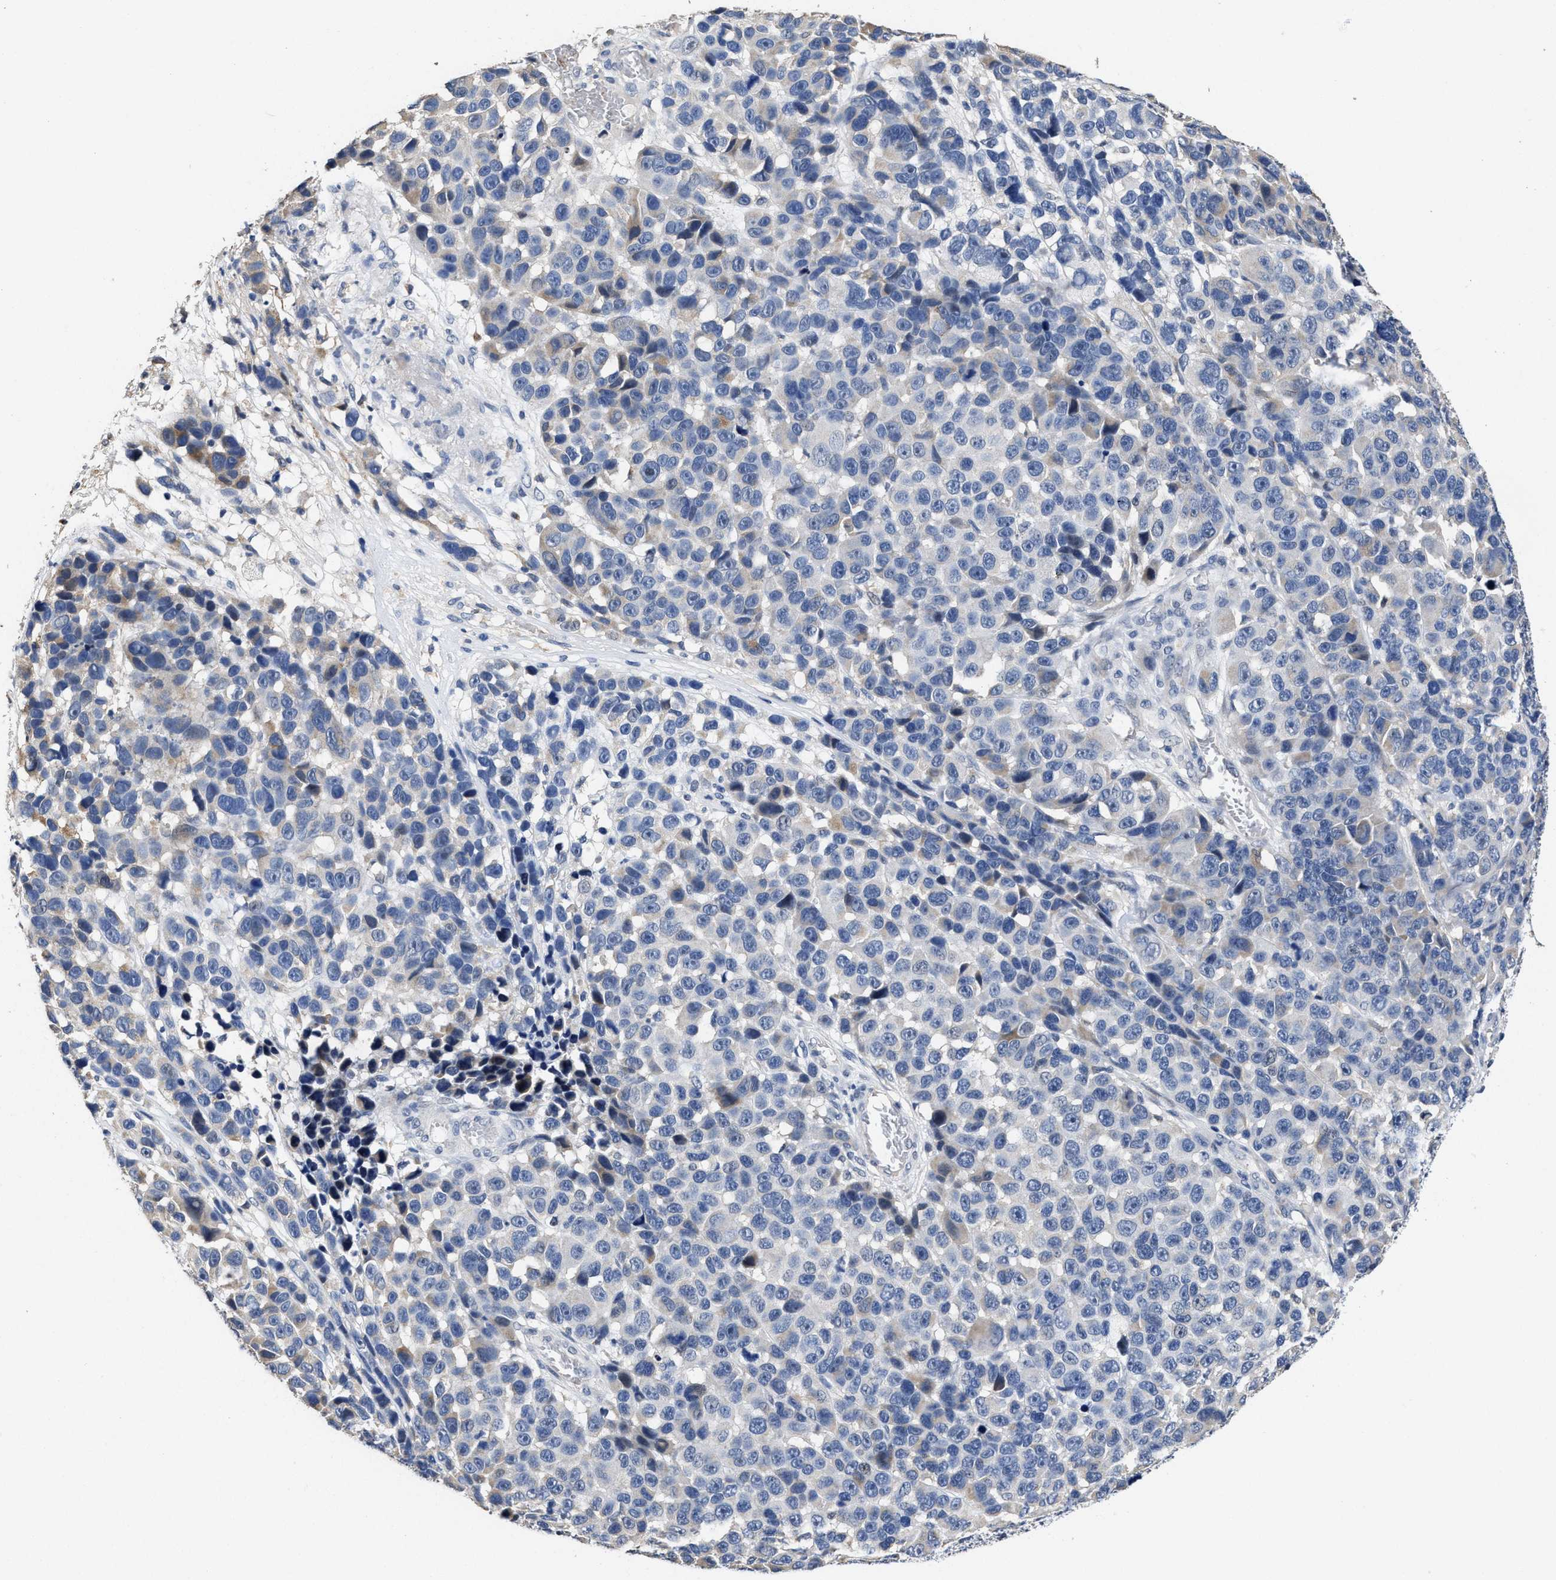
{"staining": {"intensity": "weak", "quantity": "<25%", "location": "cytoplasmic/membranous"}, "tissue": "melanoma", "cell_type": "Tumor cells", "image_type": "cancer", "snomed": [{"axis": "morphology", "description": "Malignant melanoma, NOS"}, {"axis": "topography", "description": "Skin"}], "caption": "This is a histopathology image of IHC staining of malignant melanoma, which shows no positivity in tumor cells. (DAB immunohistochemistry (IHC) with hematoxylin counter stain).", "gene": "ZFAT", "patient": {"sex": "male", "age": 53}}